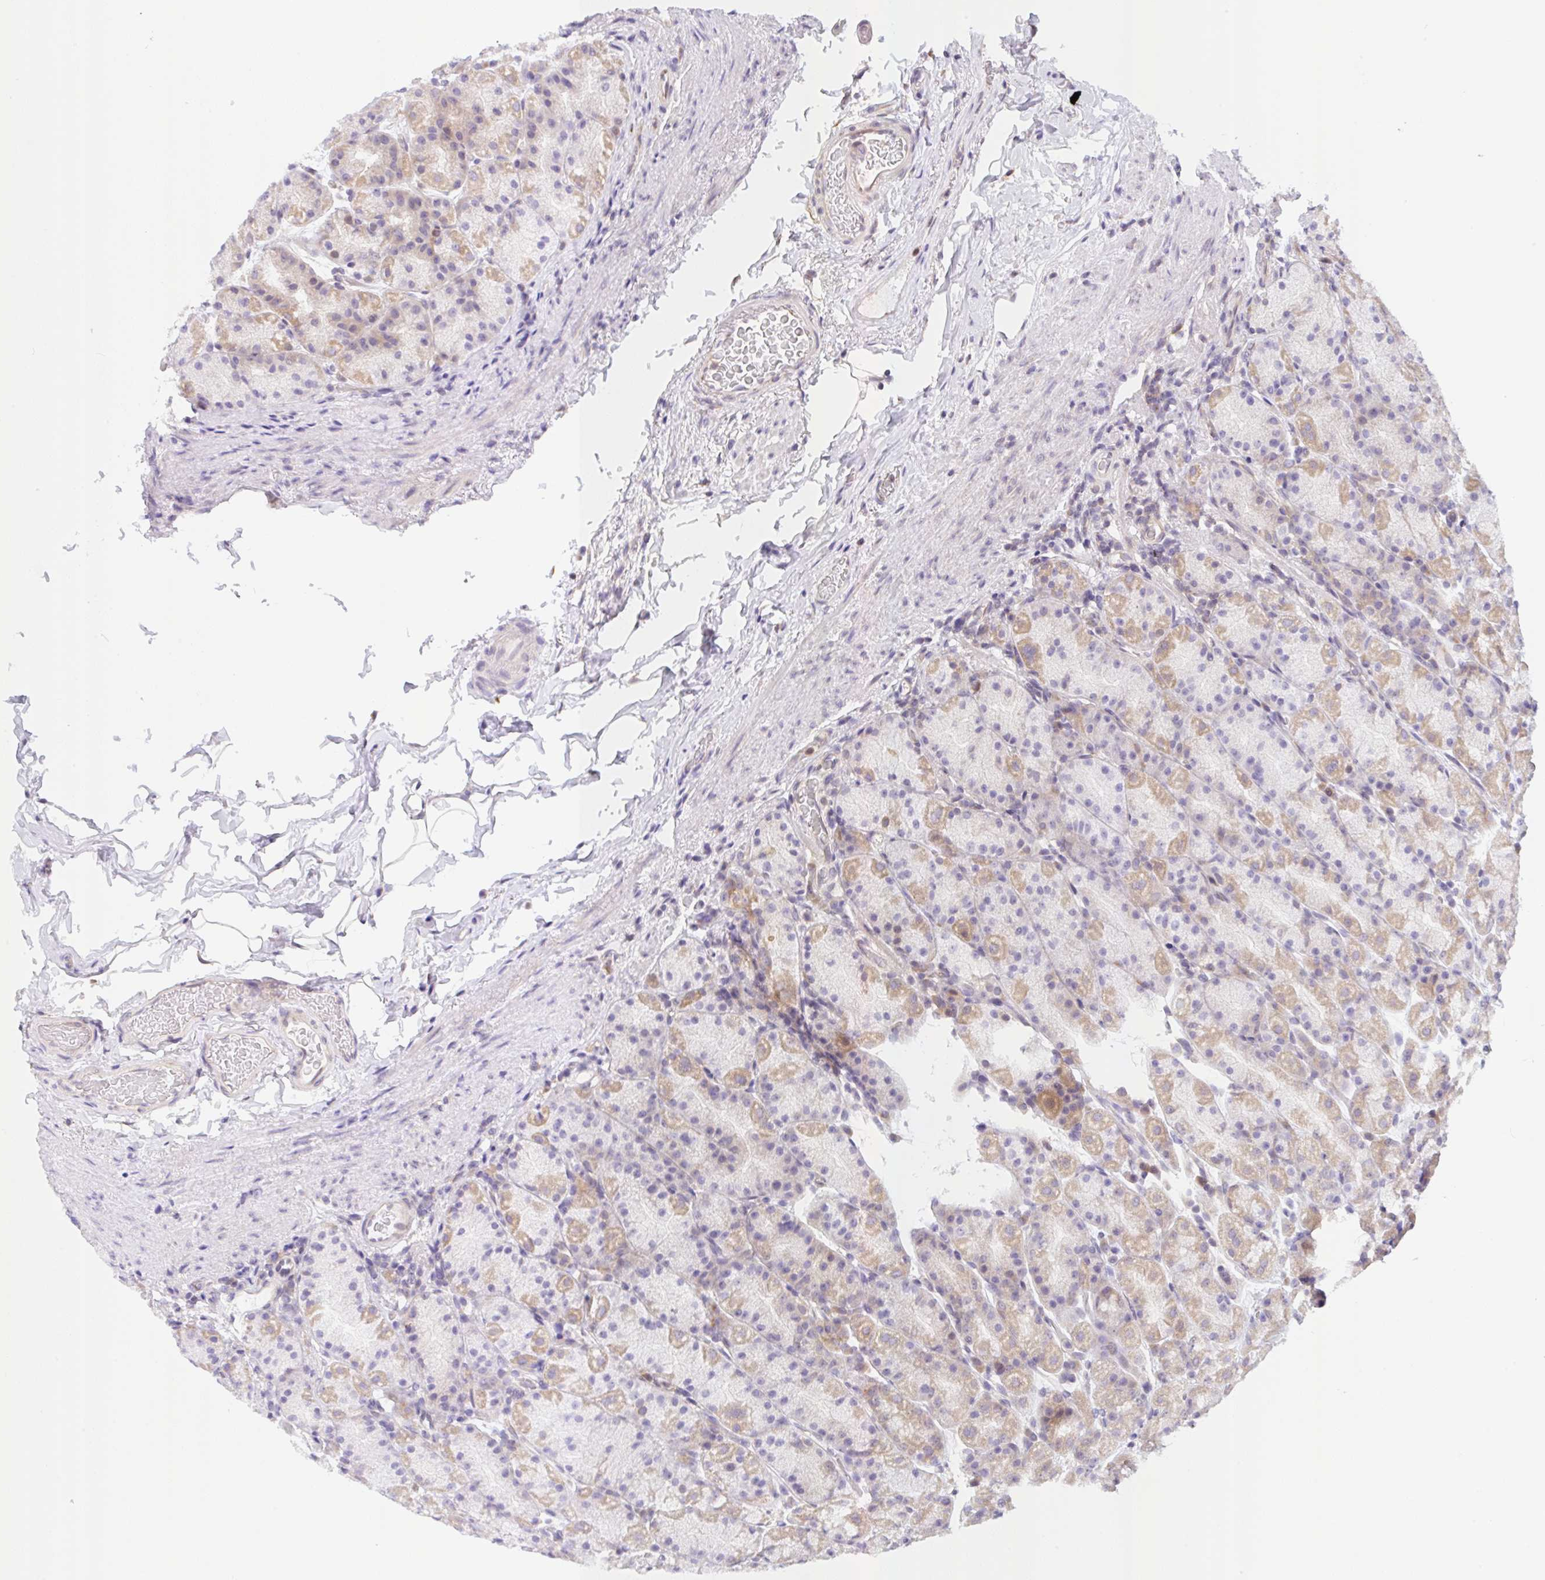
{"staining": {"intensity": "moderate", "quantity": "25%-75%", "location": "cytoplasmic/membranous"}, "tissue": "stomach", "cell_type": "Glandular cells", "image_type": "normal", "snomed": [{"axis": "morphology", "description": "Normal tissue, NOS"}, {"axis": "topography", "description": "Stomach, upper"}, {"axis": "topography", "description": "Stomach"}], "caption": "Protein staining shows moderate cytoplasmic/membranous staining in about 25%-75% of glandular cells in unremarkable stomach. The protein of interest is shown in brown color, while the nuclei are stained blue.", "gene": "TBPL2", "patient": {"sex": "male", "age": 68}}